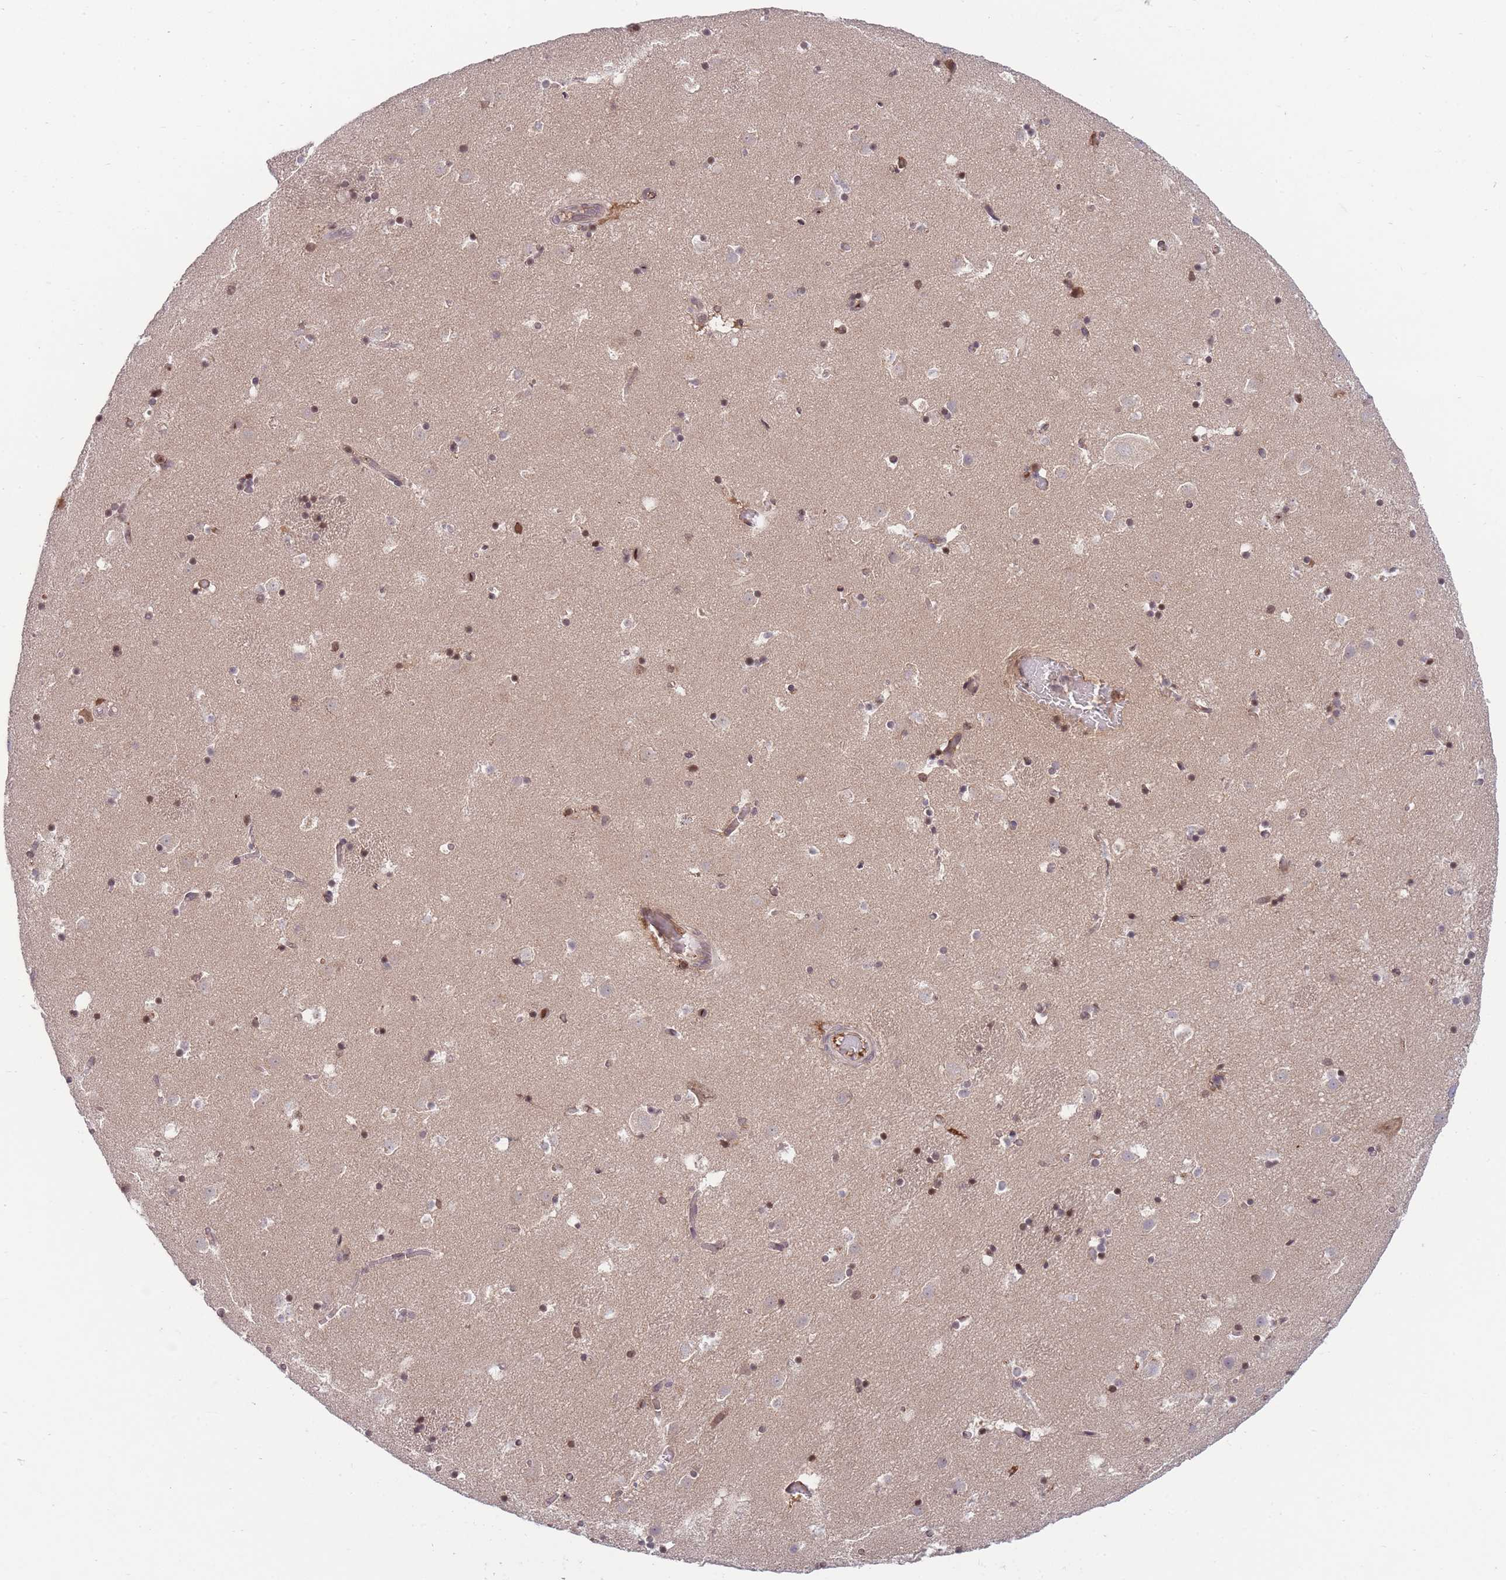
{"staining": {"intensity": "moderate", "quantity": ">75%", "location": "cytoplasmic/membranous,nuclear"}, "tissue": "caudate", "cell_type": "Glial cells", "image_type": "normal", "snomed": [{"axis": "morphology", "description": "Normal tissue, NOS"}, {"axis": "topography", "description": "Lateral ventricle wall"}], "caption": "Protein staining of normal caudate reveals moderate cytoplasmic/membranous,nuclear positivity in about >75% of glial cells.", "gene": "RALGDS", "patient": {"sex": "male", "age": 25}}